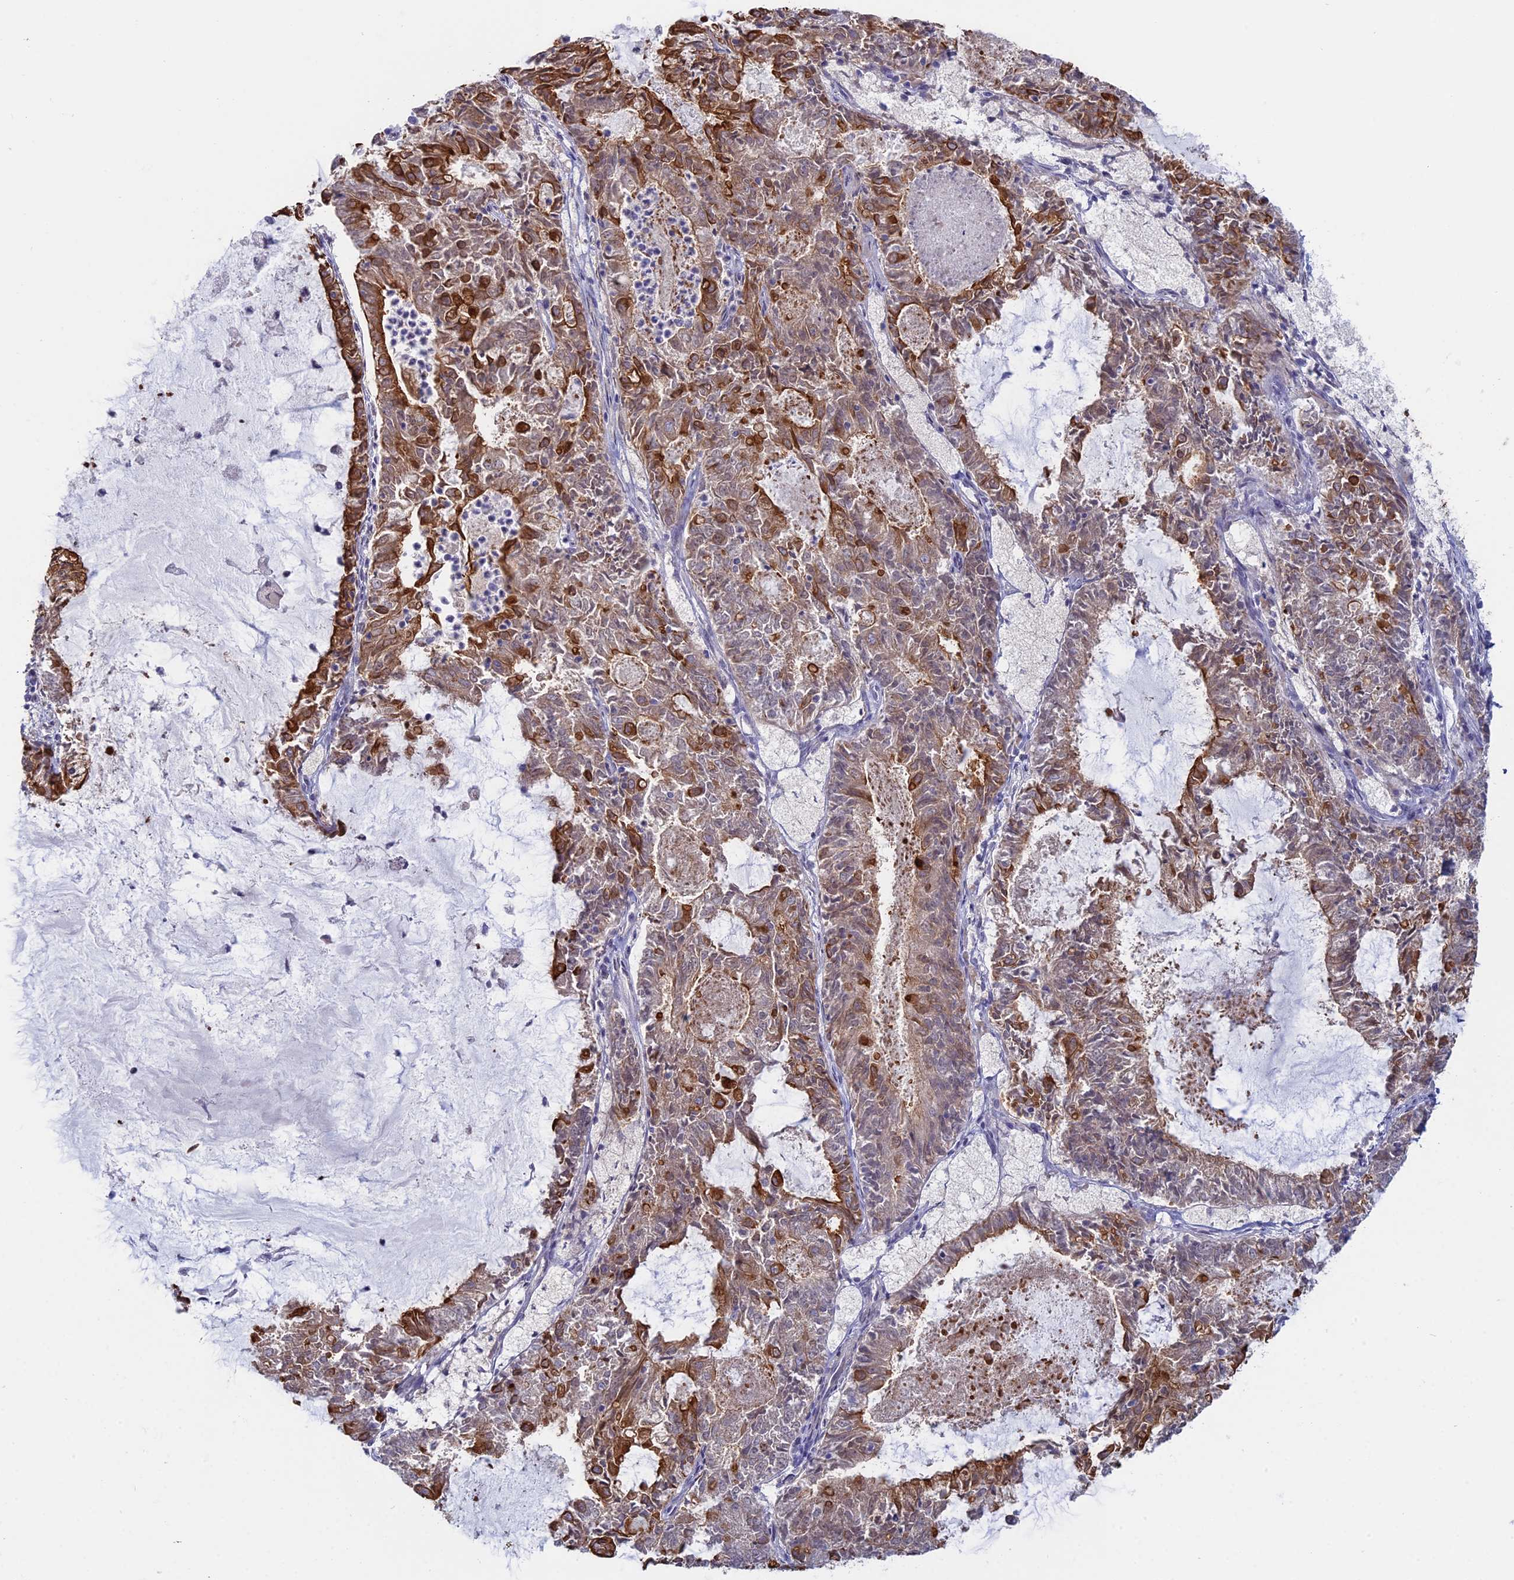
{"staining": {"intensity": "strong", "quantity": "<25%", "location": "cytoplasmic/membranous"}, "tissue": "endometrial cancer", "cell_type": "Tumor cells", "image_type": "cancer", "snomed": [{"axis": "morphology", "description": "Adenocarcinoma, NOS"}, {"axis": "topography", "description": "Endometrium"}], "caption": "An immunohistochemistry photomicrograph of tumor tissue is shown. Protein staining in brown labels strong cytoplasmic/membranous positivity in endometrial cancer (adenocarcinoma) within tumor cells.", "gene": "MYO5B", "patient": {"sex": "female", "age": 57}}